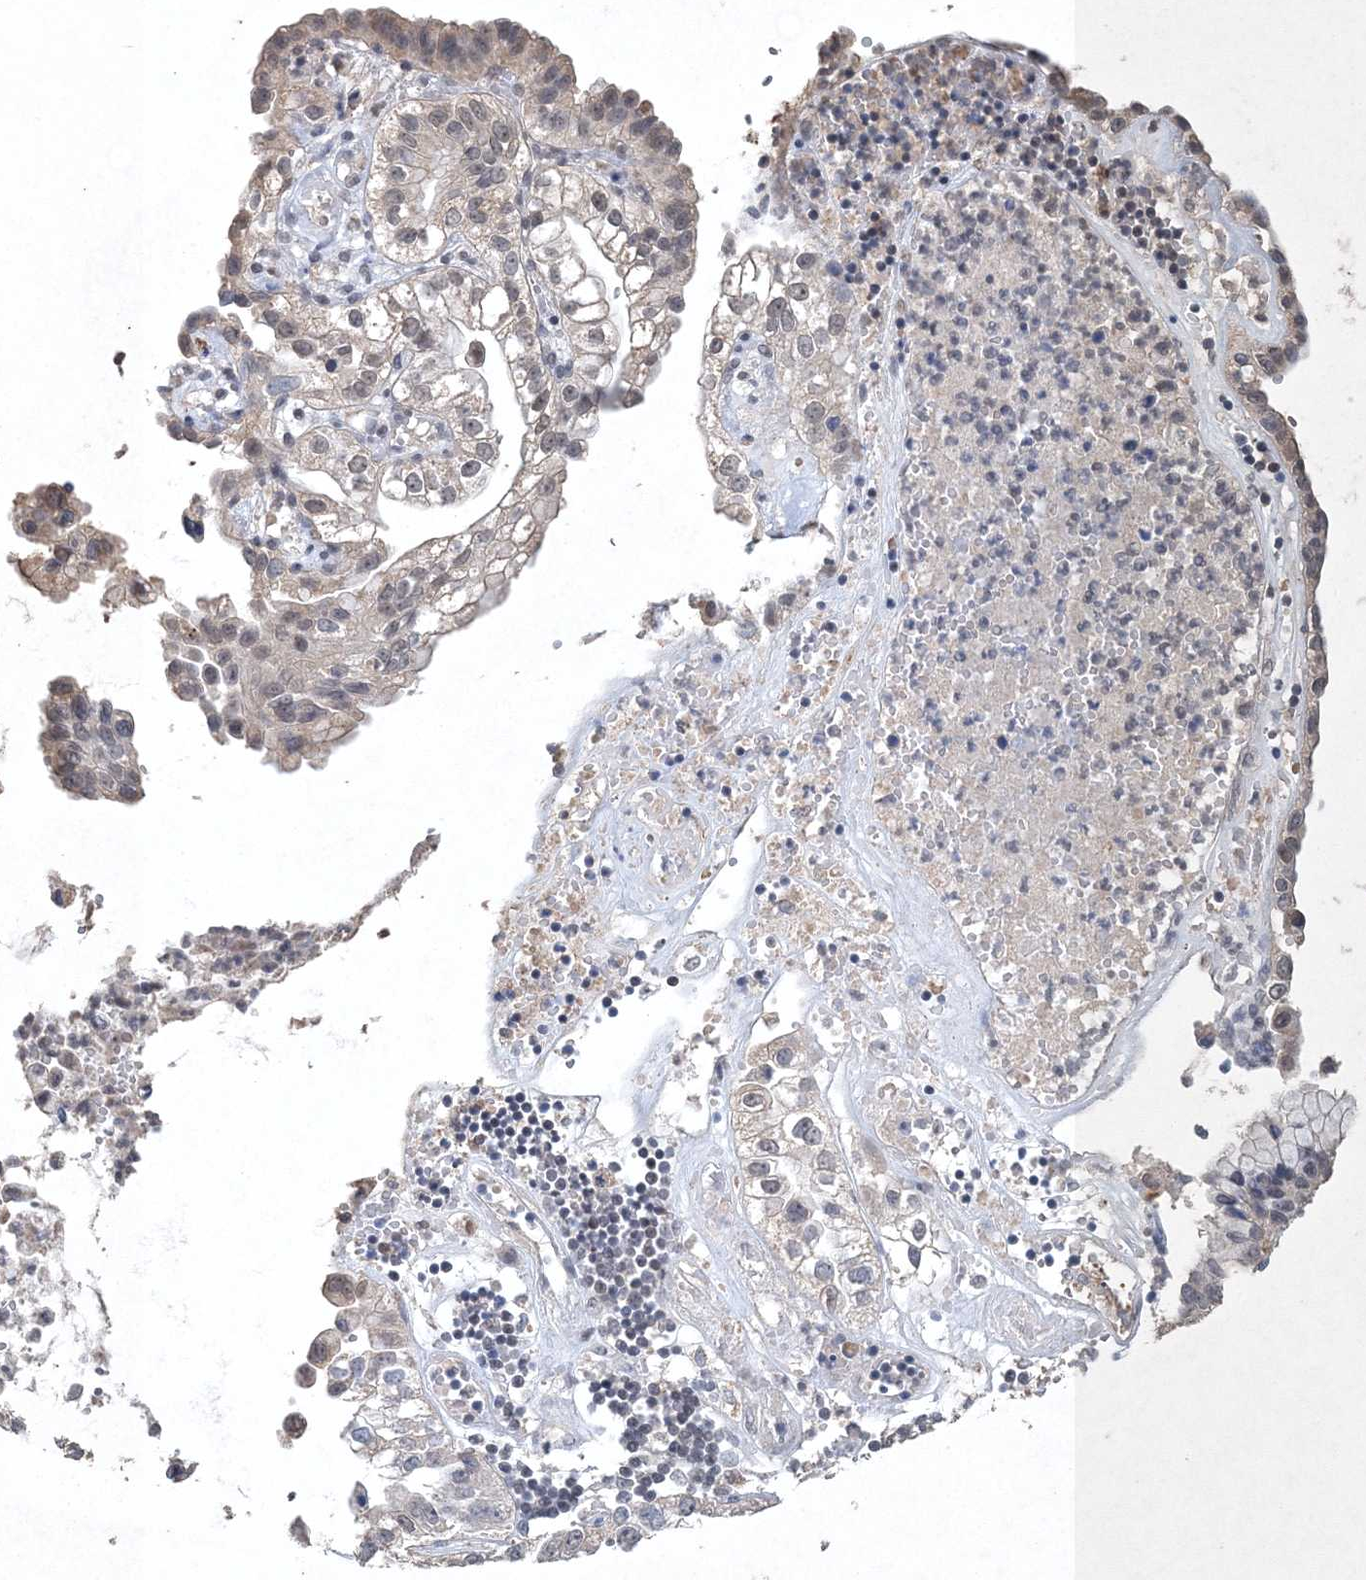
{"staining": {"intensity": "weak", "quantity": "<25%", "location": "cytoplasmic/membranous,nuclear"}, "tissue": "liver cancer", "cell_type": "Tumor cells", "image_type": "cancer", "snomed": [{"axis": "morphology", "description": "Cholangiocarcinoma"}, {"axis": "topography", "description": "Liver"}], "caption": "Tumor cells show no significant positivity in liver cancer (cholangiocarcinoma).", "gene": "UIMC1", "patient": {"sex": "female", "age": 79}}